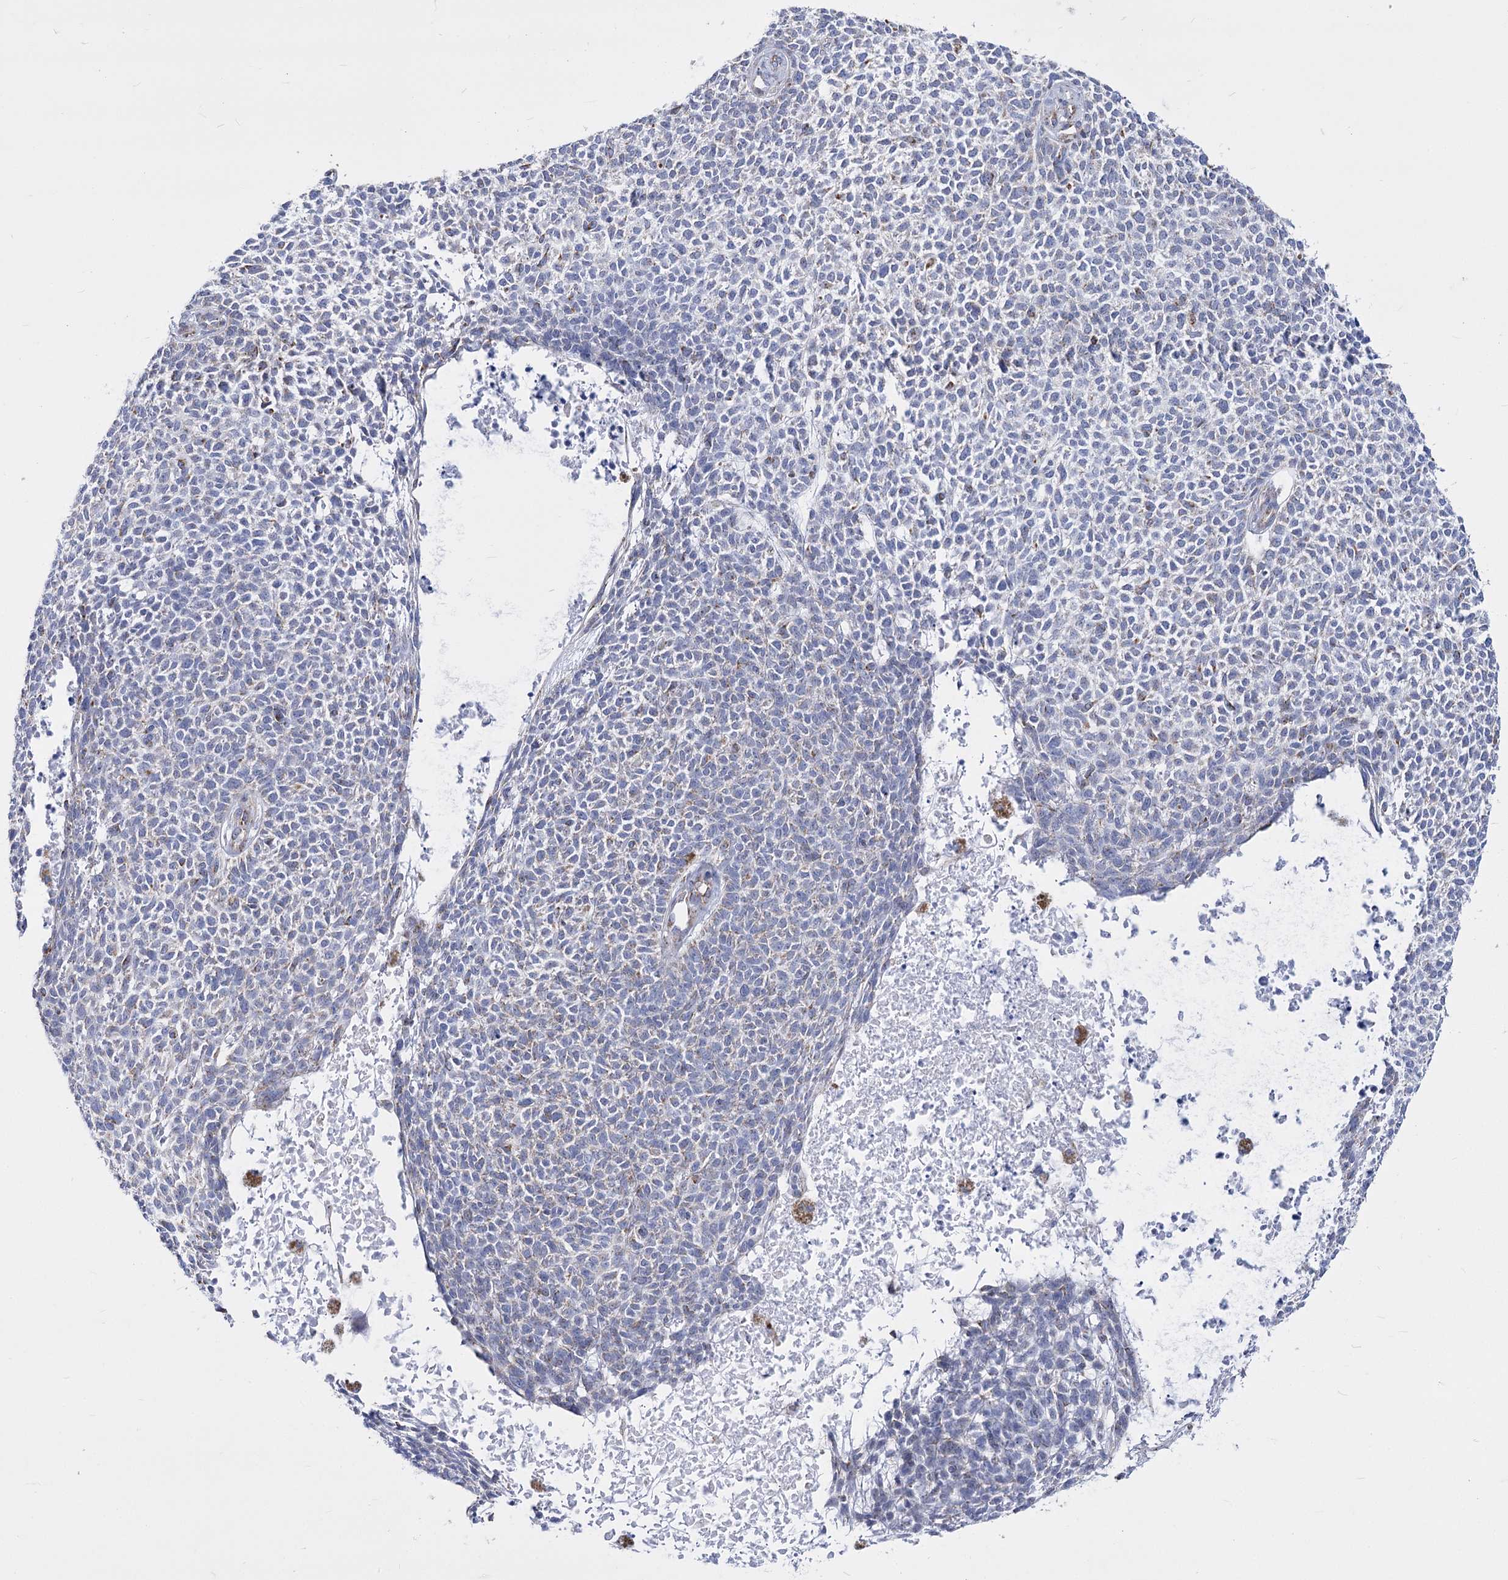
{"staining": {"intensity": "negative", "quantity": "none", "location": "none"}, "tissue": "skin cancer", "cell_type": "Tumor cells", "image_type": "cancer", "snomed": [{"axis": "morphology", "description": "Basal cell carcinoma"}, {"axis": "topography", "description": "Skin"}], "caption": "High magnification brightfield microscopy of skin cancer stained with DAB (brown) and counterstained with hematoxylin (blue): tumor cells show no significant staining.", "gene": "PDHB", "patient": {"sex": "female", "age": 84}}